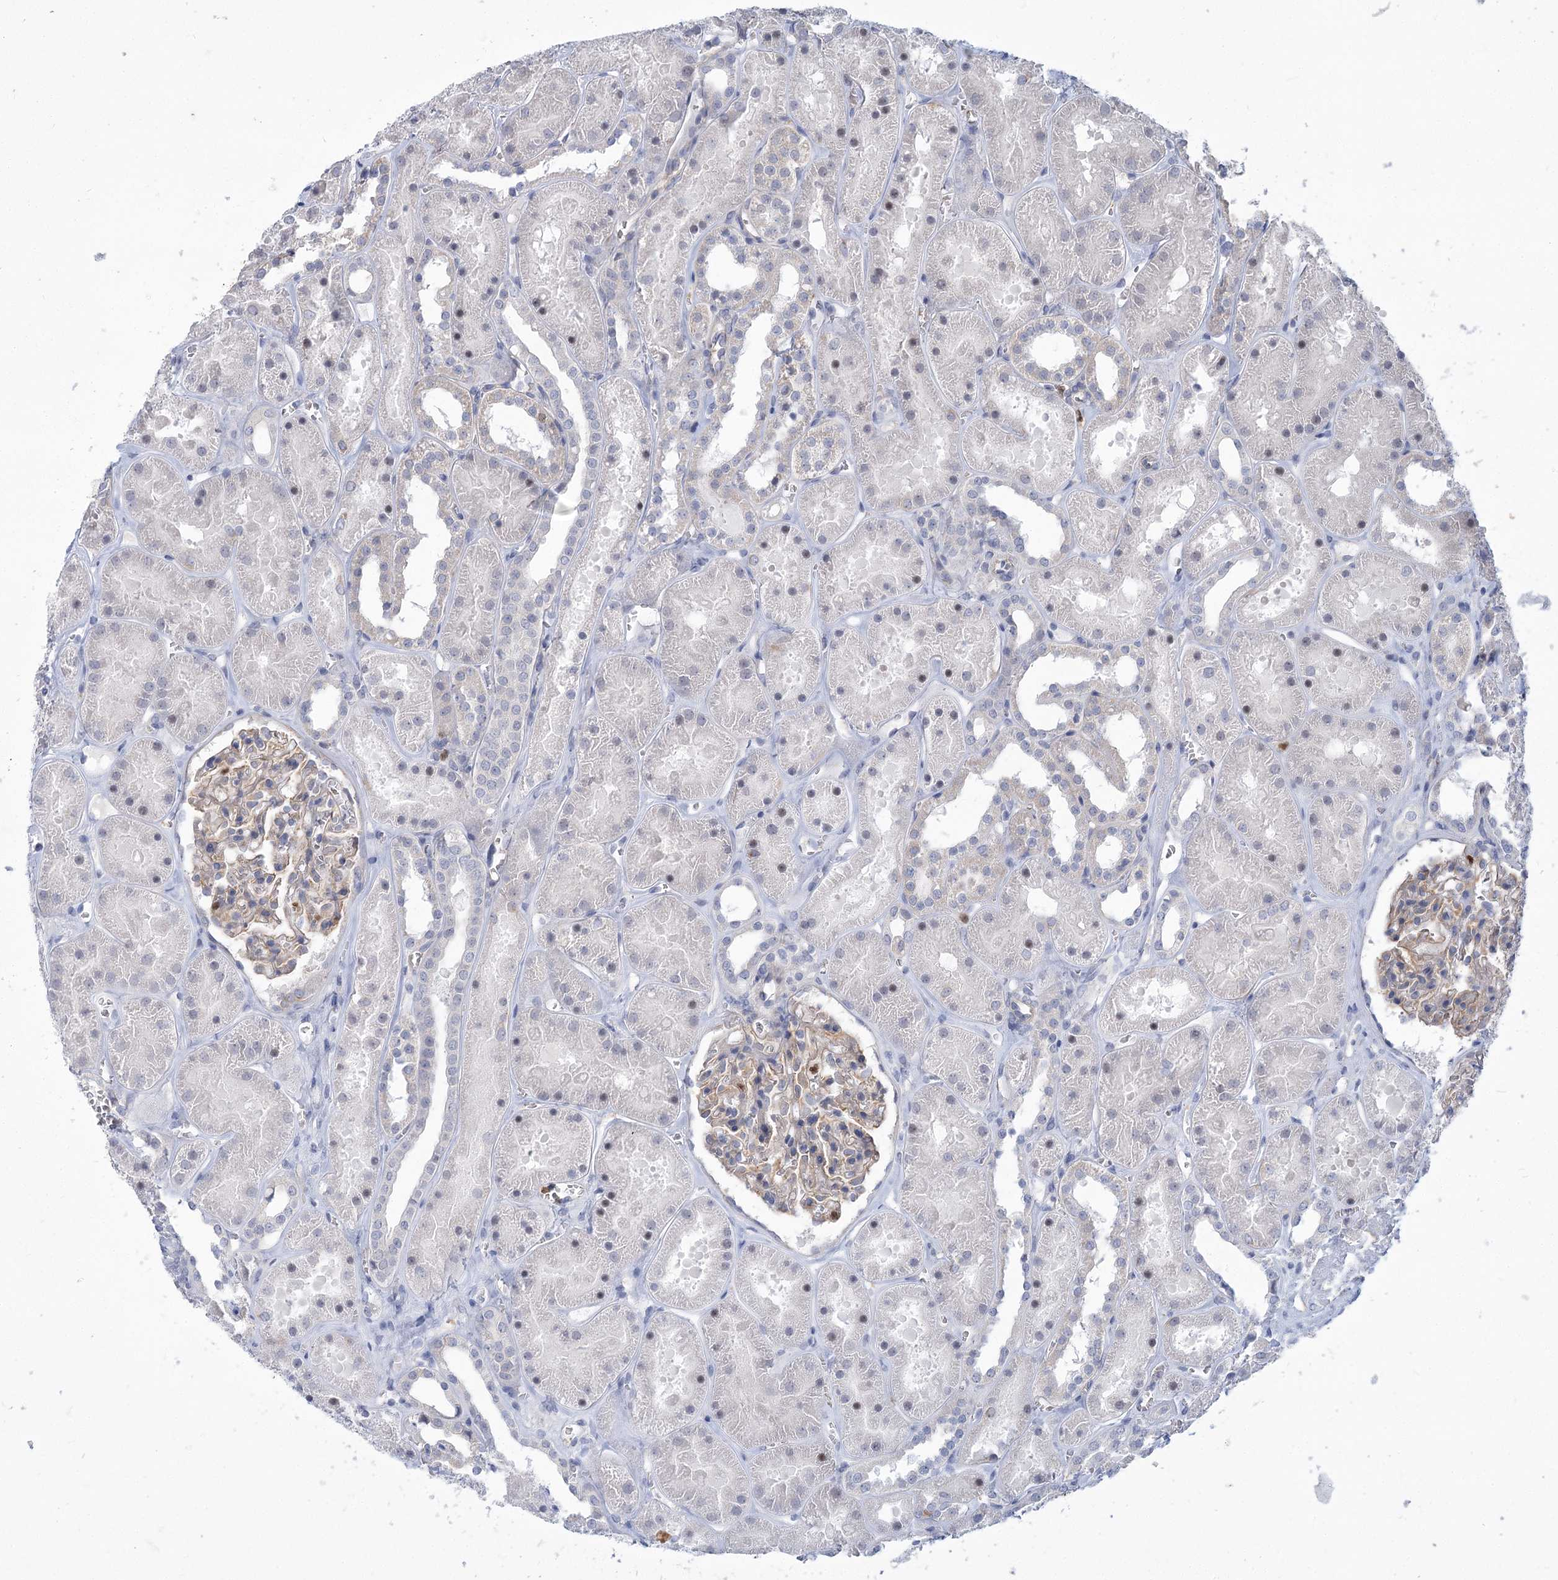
{"staining": {"intensity": "moderate", "quantity": "25%-75%", "location": "cytoplasmic/membranous"}, "tissue": "kidney", "cell_type": "Cells in glomeruli", "image_type": "normal", "snomed": [{"axis": "morphology", "description": "Normal tissue, NOS"}, {"axis": "topography", "description": "Kidney"}], "caption": "Immunohistochemistry (IHC) (DAB (3,3'-diaminobenzidine)) staining of unremarkable human kidney exhibits moderate cytoplasmic/membranous protein expression in about 25%-75% of cells in glomeruli.", "gene": "THAP6", "patient": {"sex": "female", "age": 41}}